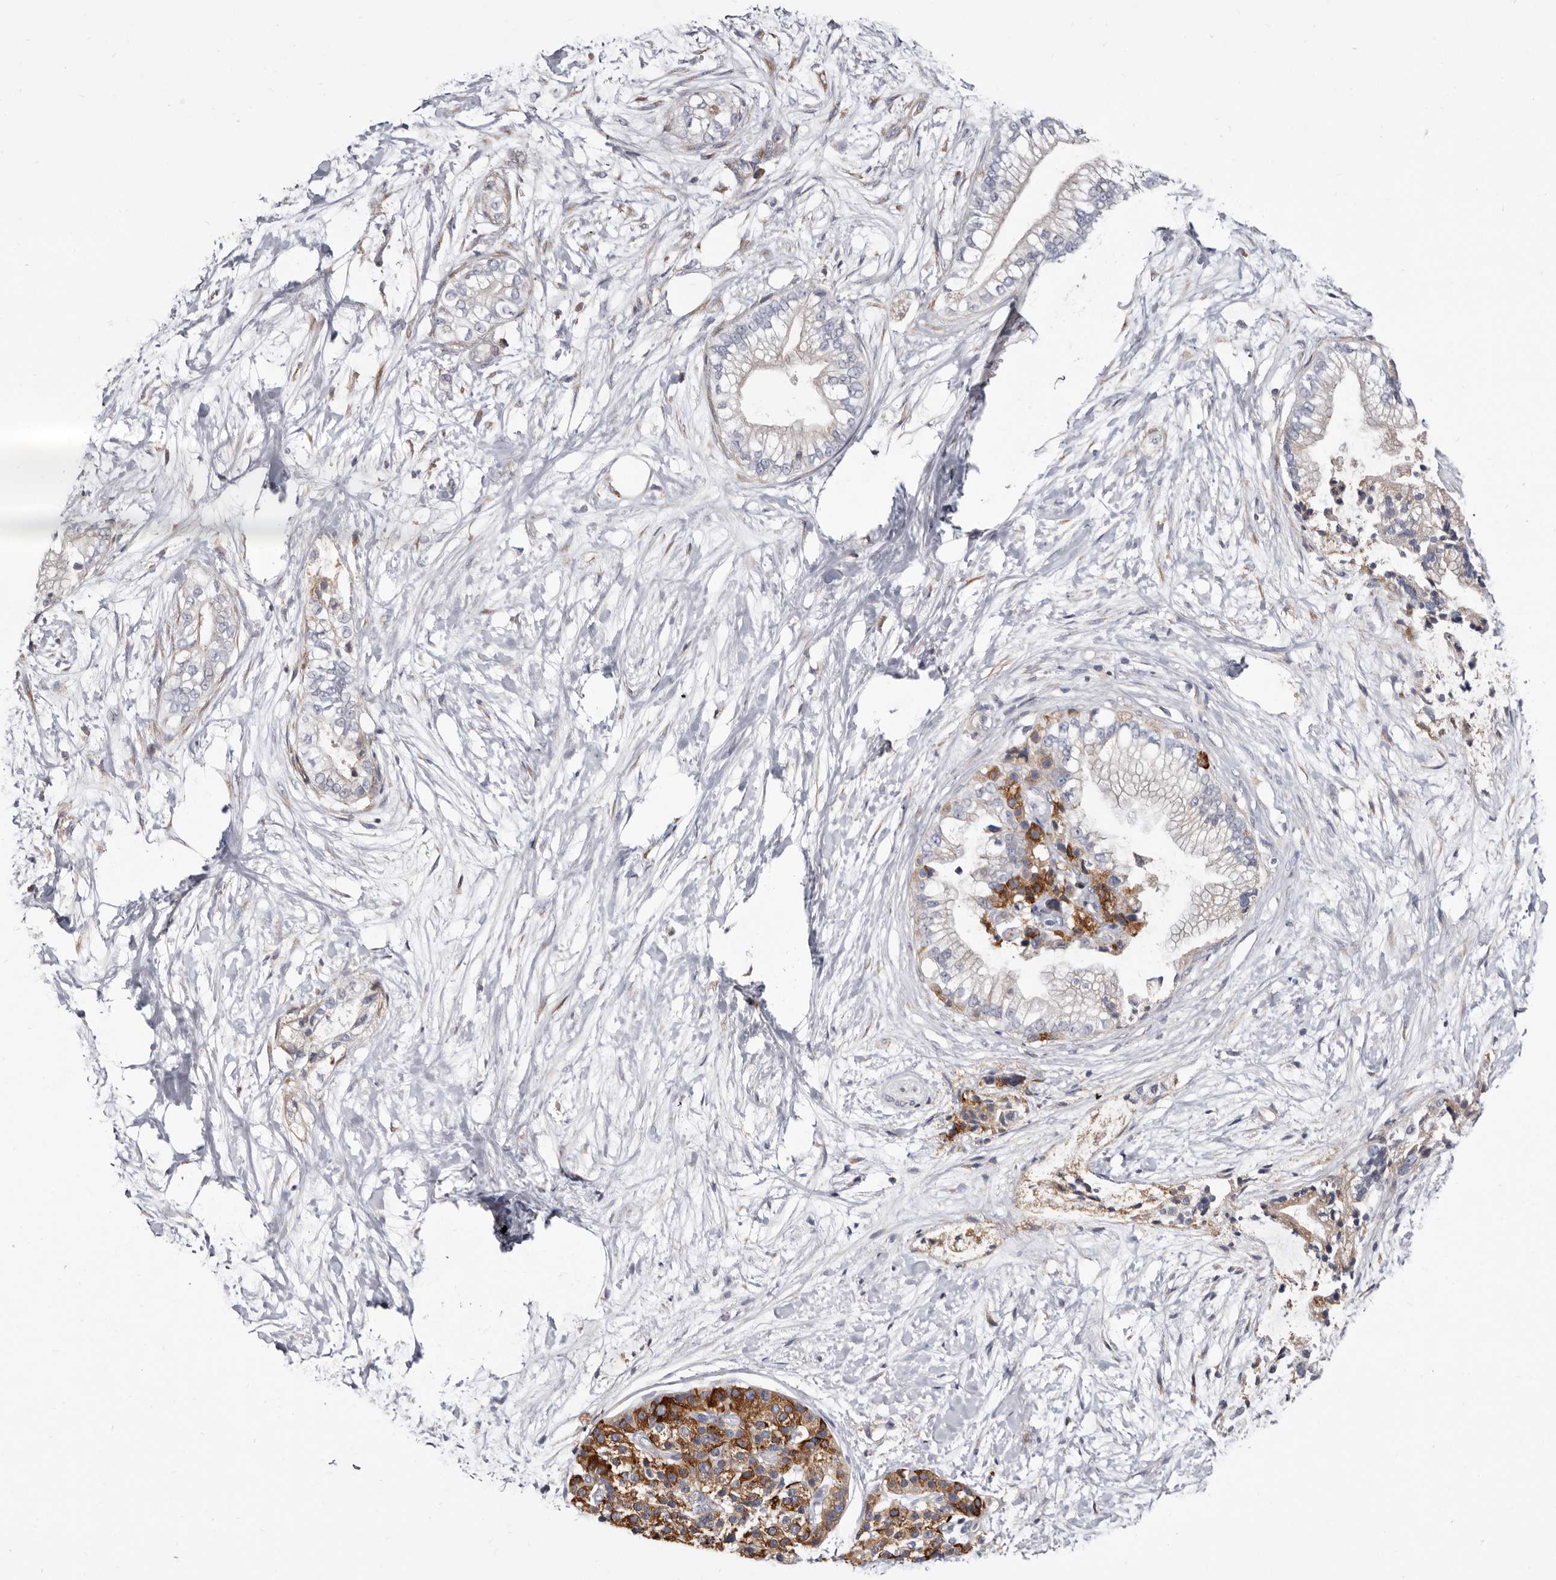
{"staining": {"intensity": "negative", "quantity": "none", "location": "none"}, "tissue": "pancreatic cancer", "cell_type": "Tumor cells", "image_type": "cancer", "snomed": [{"axis": "morphology", "description": "Adenocarcinoma, NOS"}, {"axis": "topography", "description": "Pancreas"}], "caption": "Tumor cells show no significant expression in pancreatic cancer (adenocarcinoma). Nuclei are stained in blue.", "gene": "ASIC5", "patient": {"sex": "male", "age": 68}}